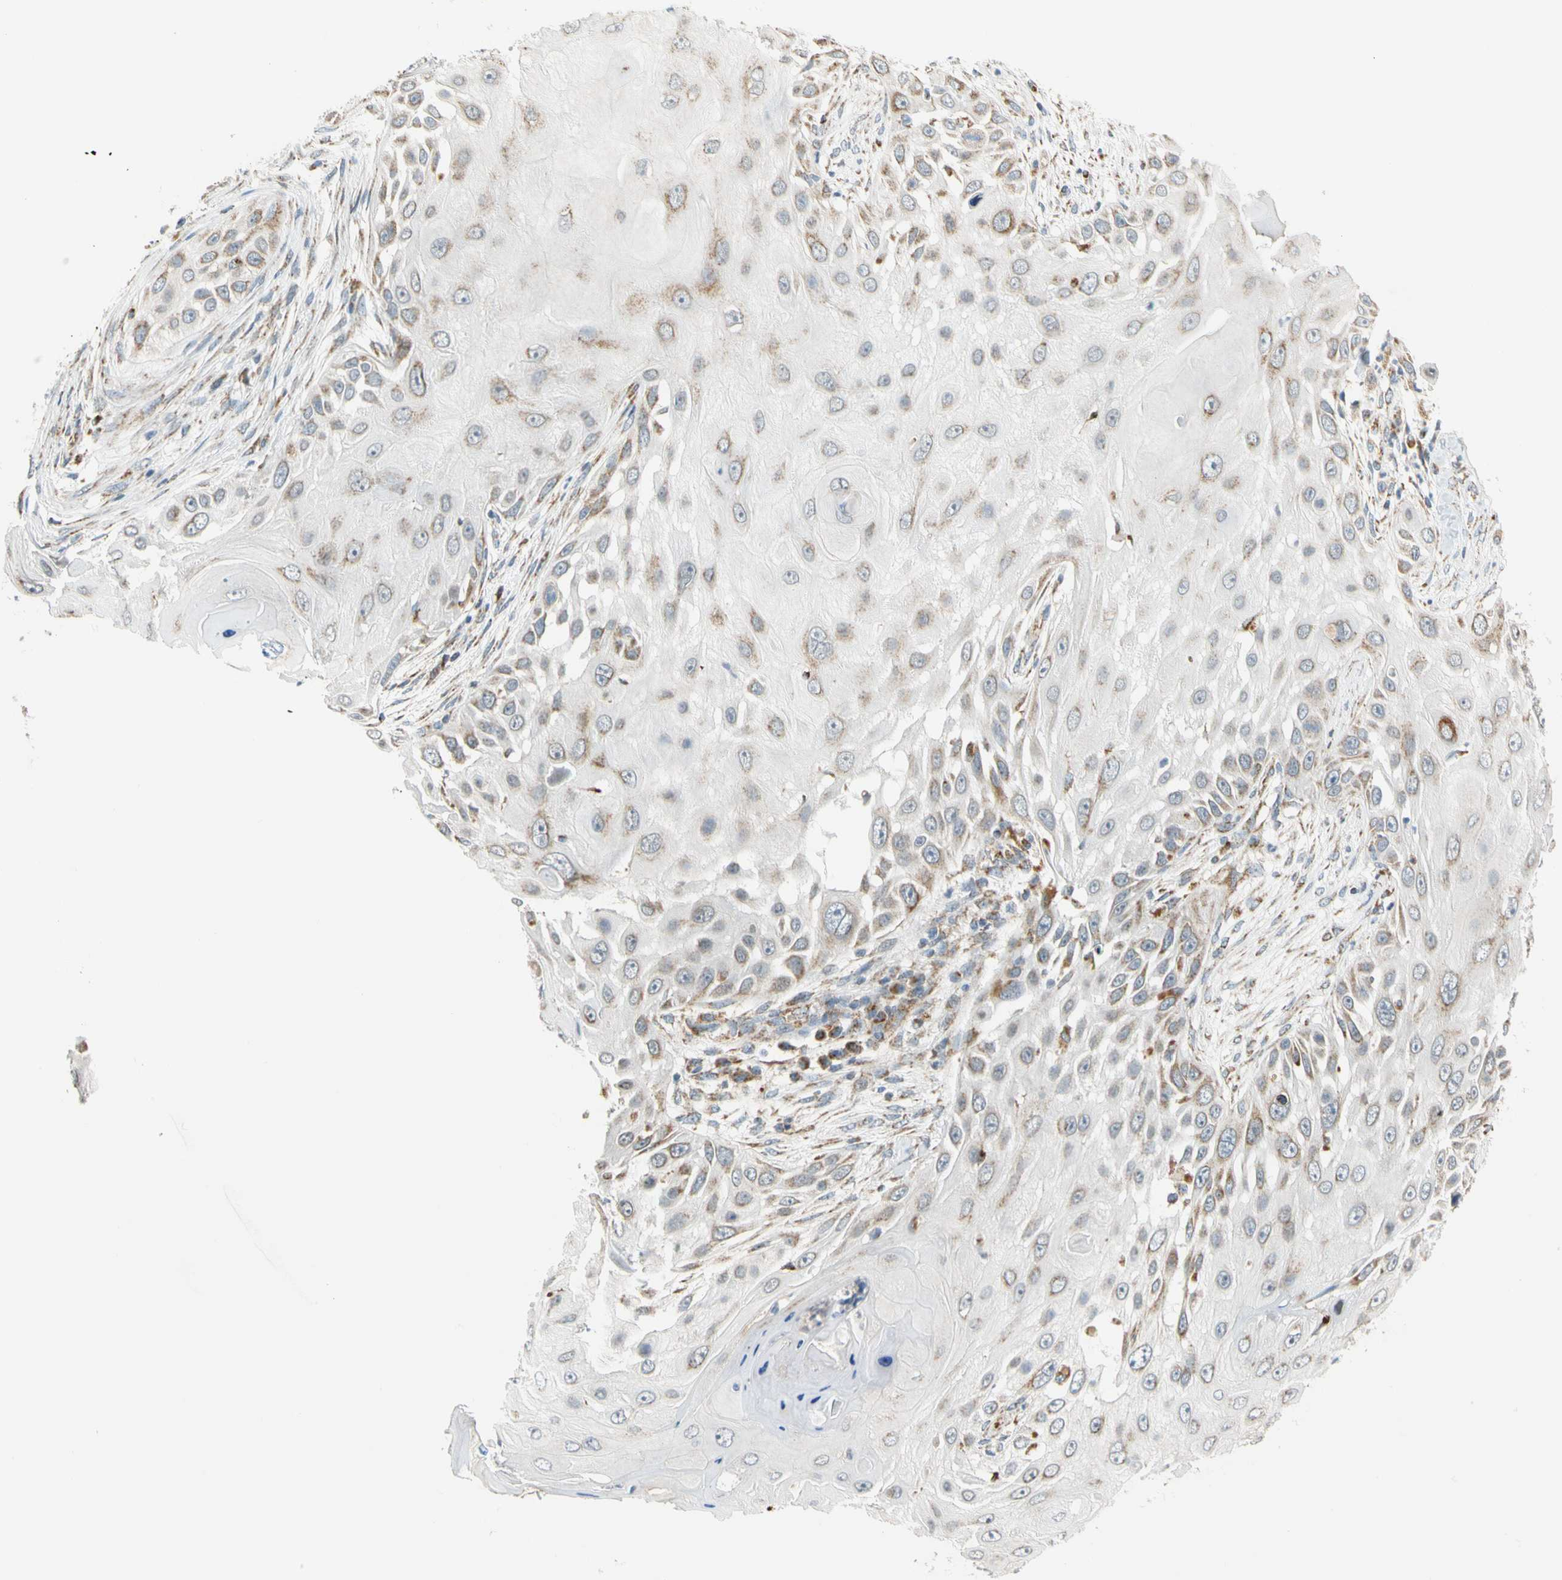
{"staining": {"intensity": "weak", "quantity": "<25%", "location": "cytoplasmic/membranous"}, "tissue": "skin cancer", "cell_type": "Tumor cells", "image_type": "cancer", "snomed": [{"axis": "morphology", "description": "Squamous cell carcinoma, NOS"}, {"axis": "topography", "description": "Skin"}], "caption": "A high-resolution image shows immunohistochemistry staining of skin cancer, which exhibits no significant staining in tumor cells.", "gene": "SFXN3", "patient": {"sex": "female", "age": 44}}